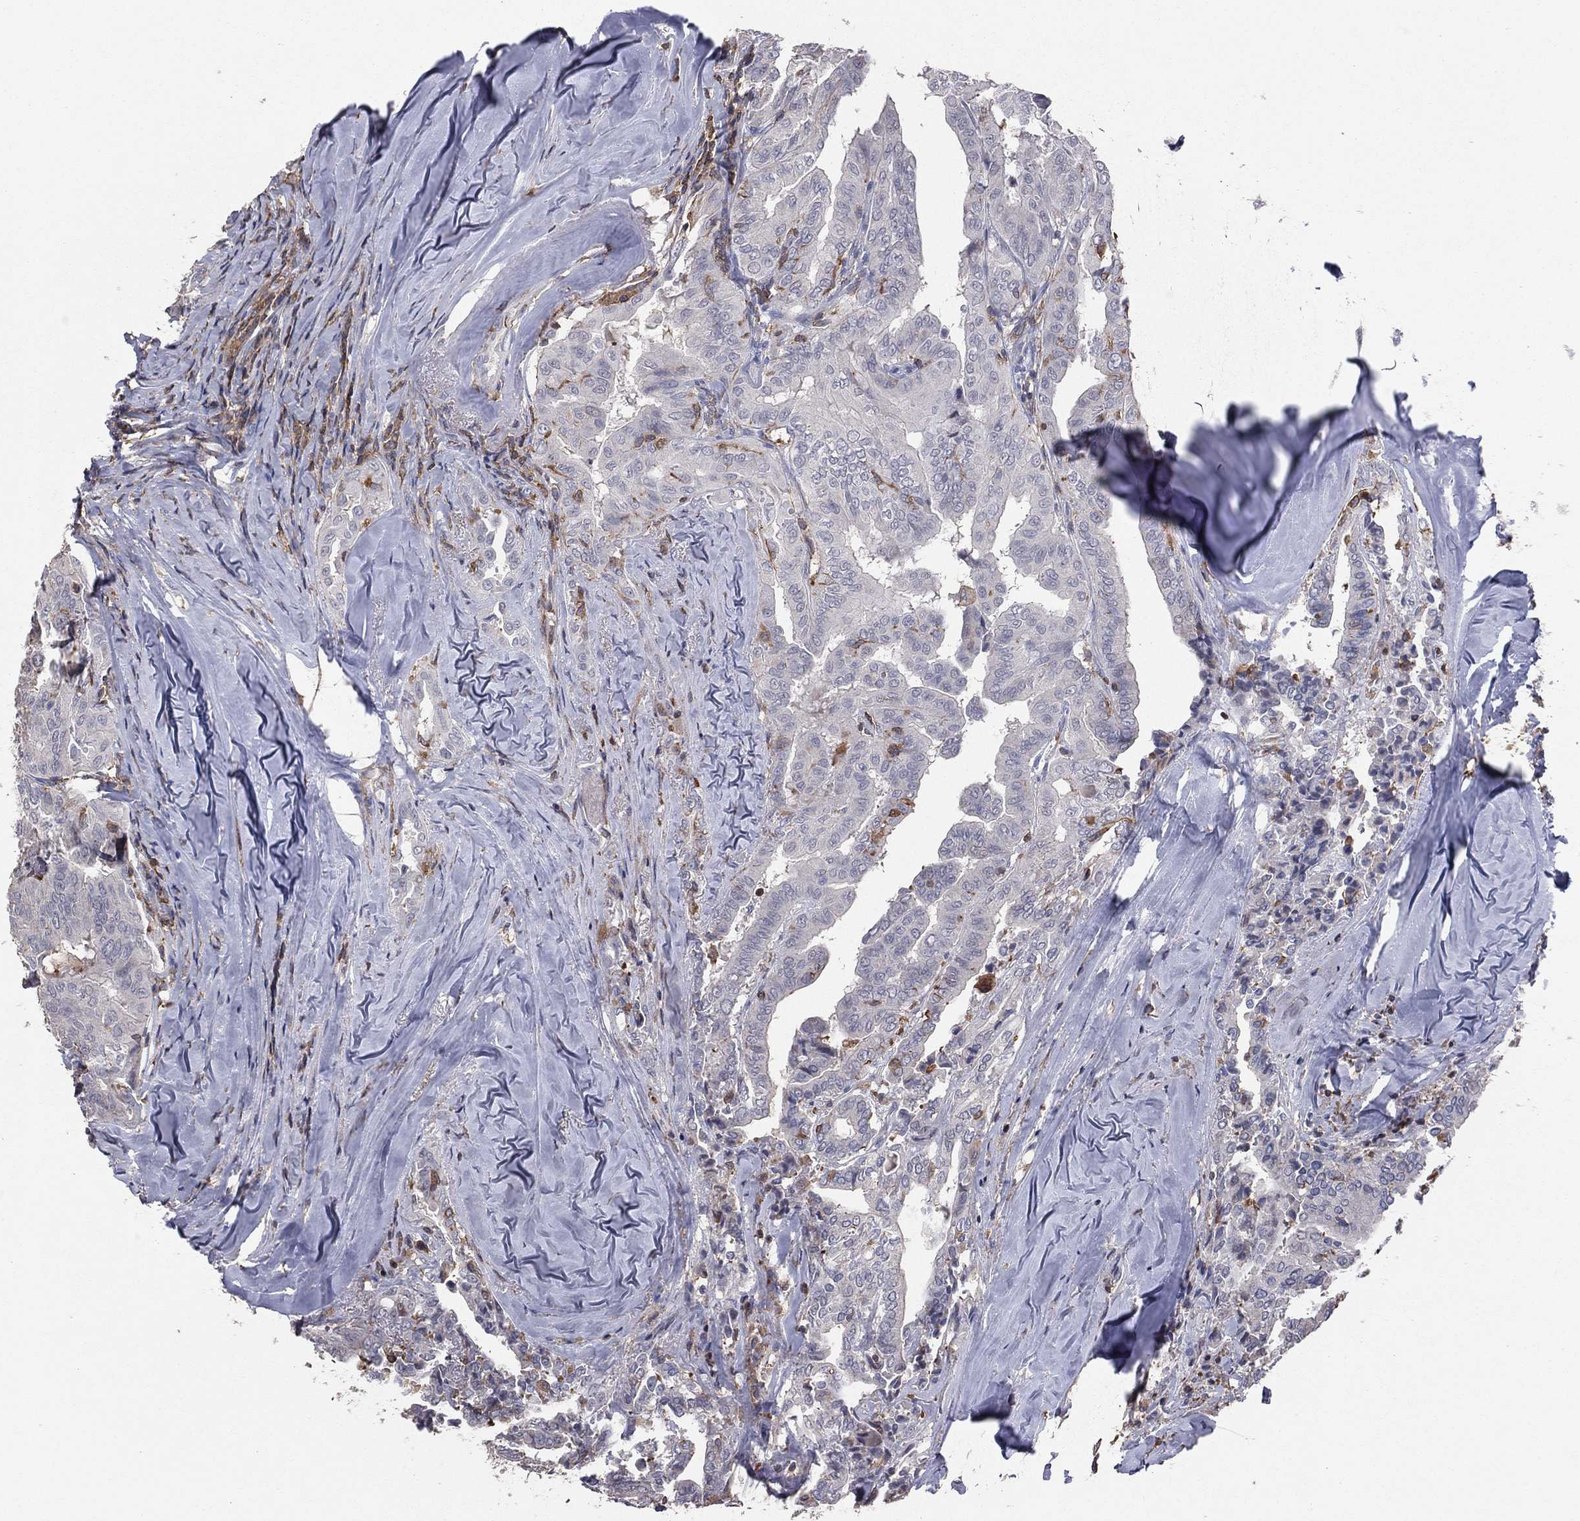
{"staining": {"intensity": "negative", "quantity": "none", "location": "none"}, "tissue": "thyroid cancer", "cell_type": "Tumor cells", "image_type": "cancer", "snomed": [{"axis": "morphology", "description": "Papillary adenocarcinoma, NOS"}, {"axis": "topography", "description": "Thyroid gland"}], "caption": "Tumor cells are negative for brown protein staining in thyroid cancer (papillary adenocarcinoma).", "gene": "PSTPIP1", "patient": {"sex": "female", "age": 68}}